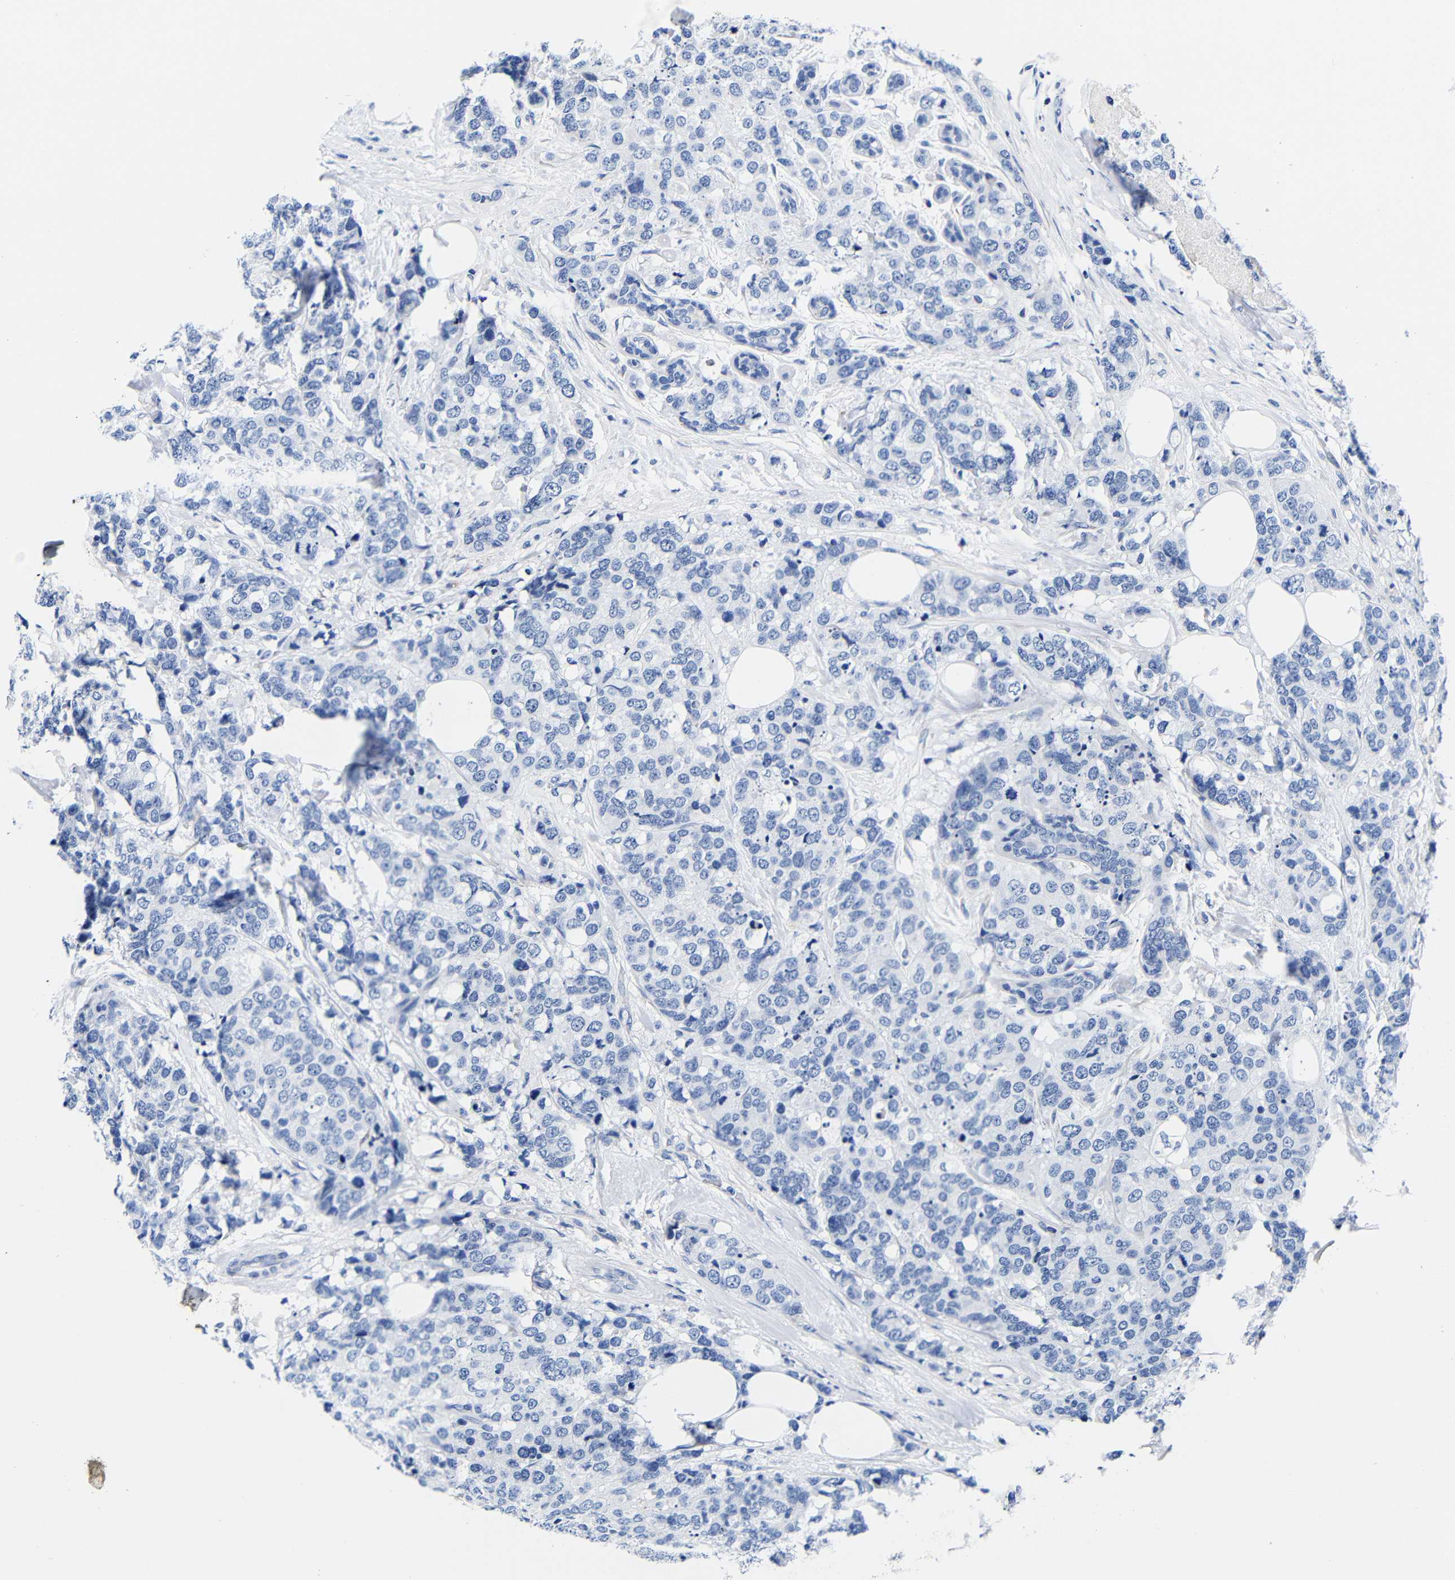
{"staining": {"intensity": "negative", "quantity": "none", "location": "none"}, "tissue": "breast cancer", "cell_type": "Tumor cells", "image_type": "cancer", "snomed": [{"axis": "morphology", "description": "Lobular carcinoma"}, {"axis": "topography", "description": "Breast"}], "caption": "Lobular carcinoma (breast) was stained to show a protein in brown. There is no significant positivity in tumor cells. (DAB immunohistochemistry (IHC) visualized using brightfield microscopy, high magnification).", "gene": "CLEC4G", "patient": {"sex": "female", "age": 59}}